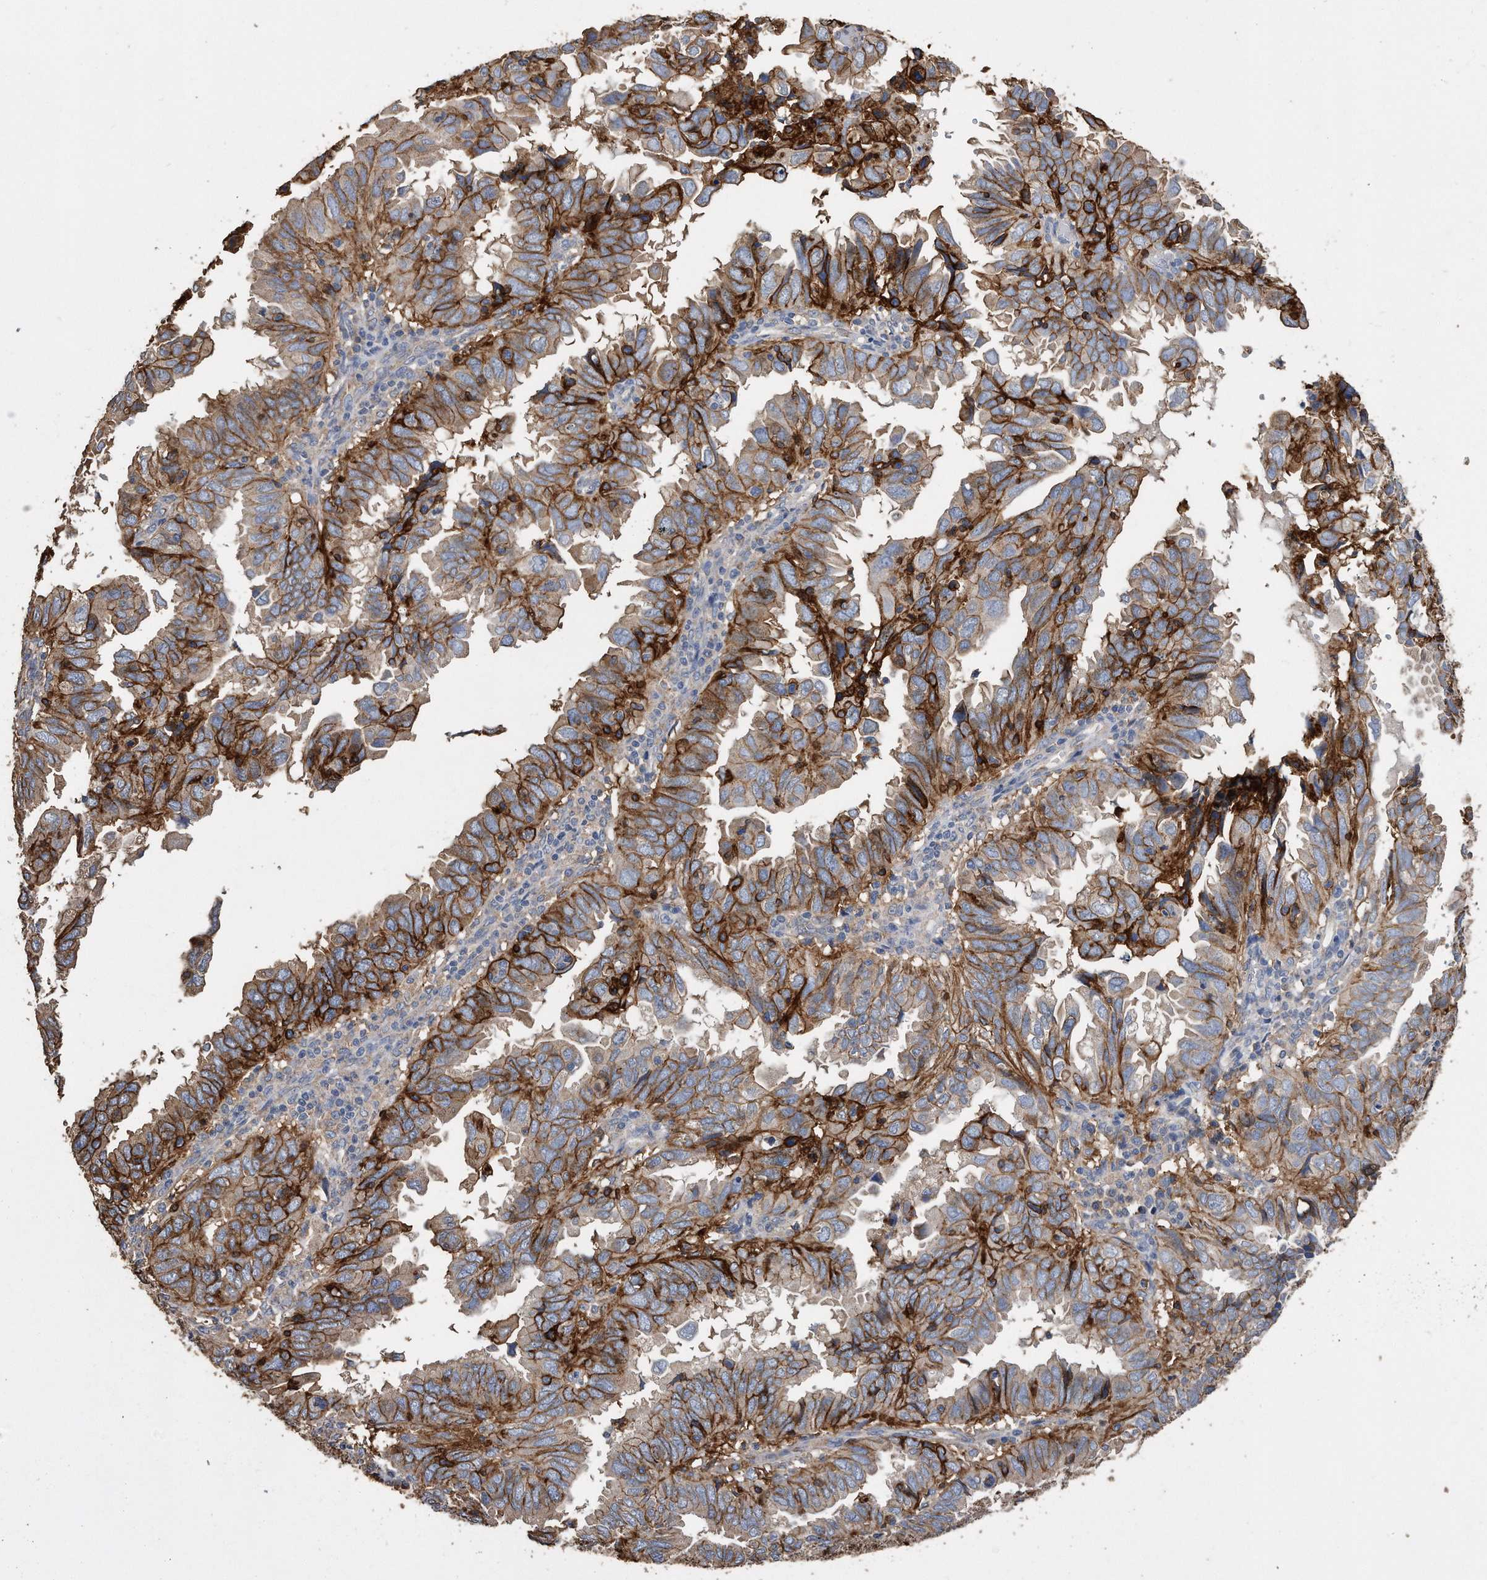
{"staining": {"intensity": "strong", "quantity": ">75%", "location": "cytoplasmic/membranous"}, "tissue": "endometrial cancer", "cell_type": "Tumor cells", "image_type": "cancer", "snomed": [{"axis": "morphology", "description": "Adenocarcinoma, NOS"}, {"axis": "topography", "description": "Uterus"}], "caption": "Human endometrial adenocarcinoma stained with a brown dye shows strong cytoplasmic/membranous positive staining in approximately >75% of tumor cells.", "gene": "CDCP1", "patient": {"sex": "female", "age": 77}}